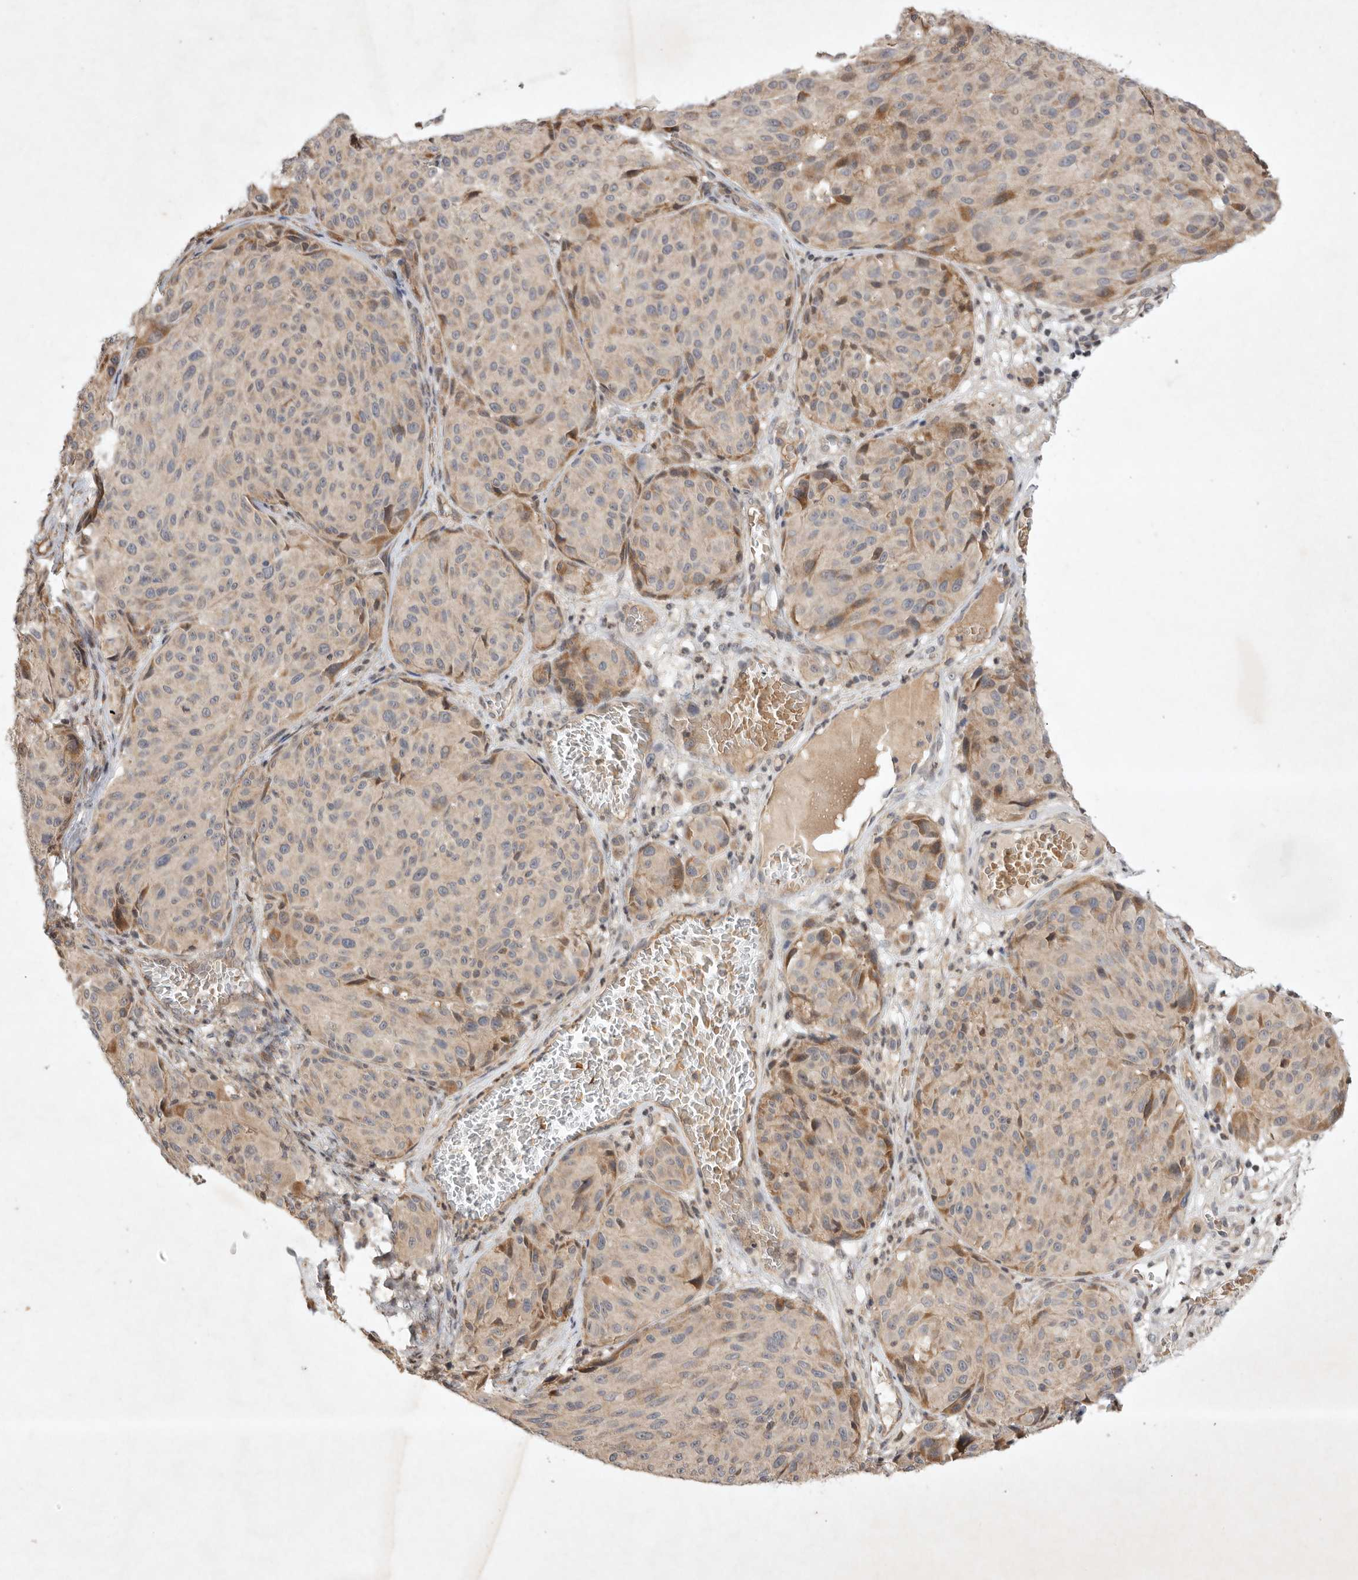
{"staining": {"intensity": "moderate", "quantity": "<25%", "location": "cytoplasmic/membranous"}, "tissue": "melanoma", "cell_type": "Tumor cells", "image_type": "cancer", "snomed": [{"axis": "morphology", "description": "Malignant melanoma, NOS"}, {"axis": "topography", "description": "Skin"}], "caption": "High-power microscopy captured an IHC image of malignant melanoma, revealing moderate cytoplasmic/membranous positivity in about <25% of tumor cells.", "gene": "EIF2AK1", "patient": {"sex": "male", "age": 83}}